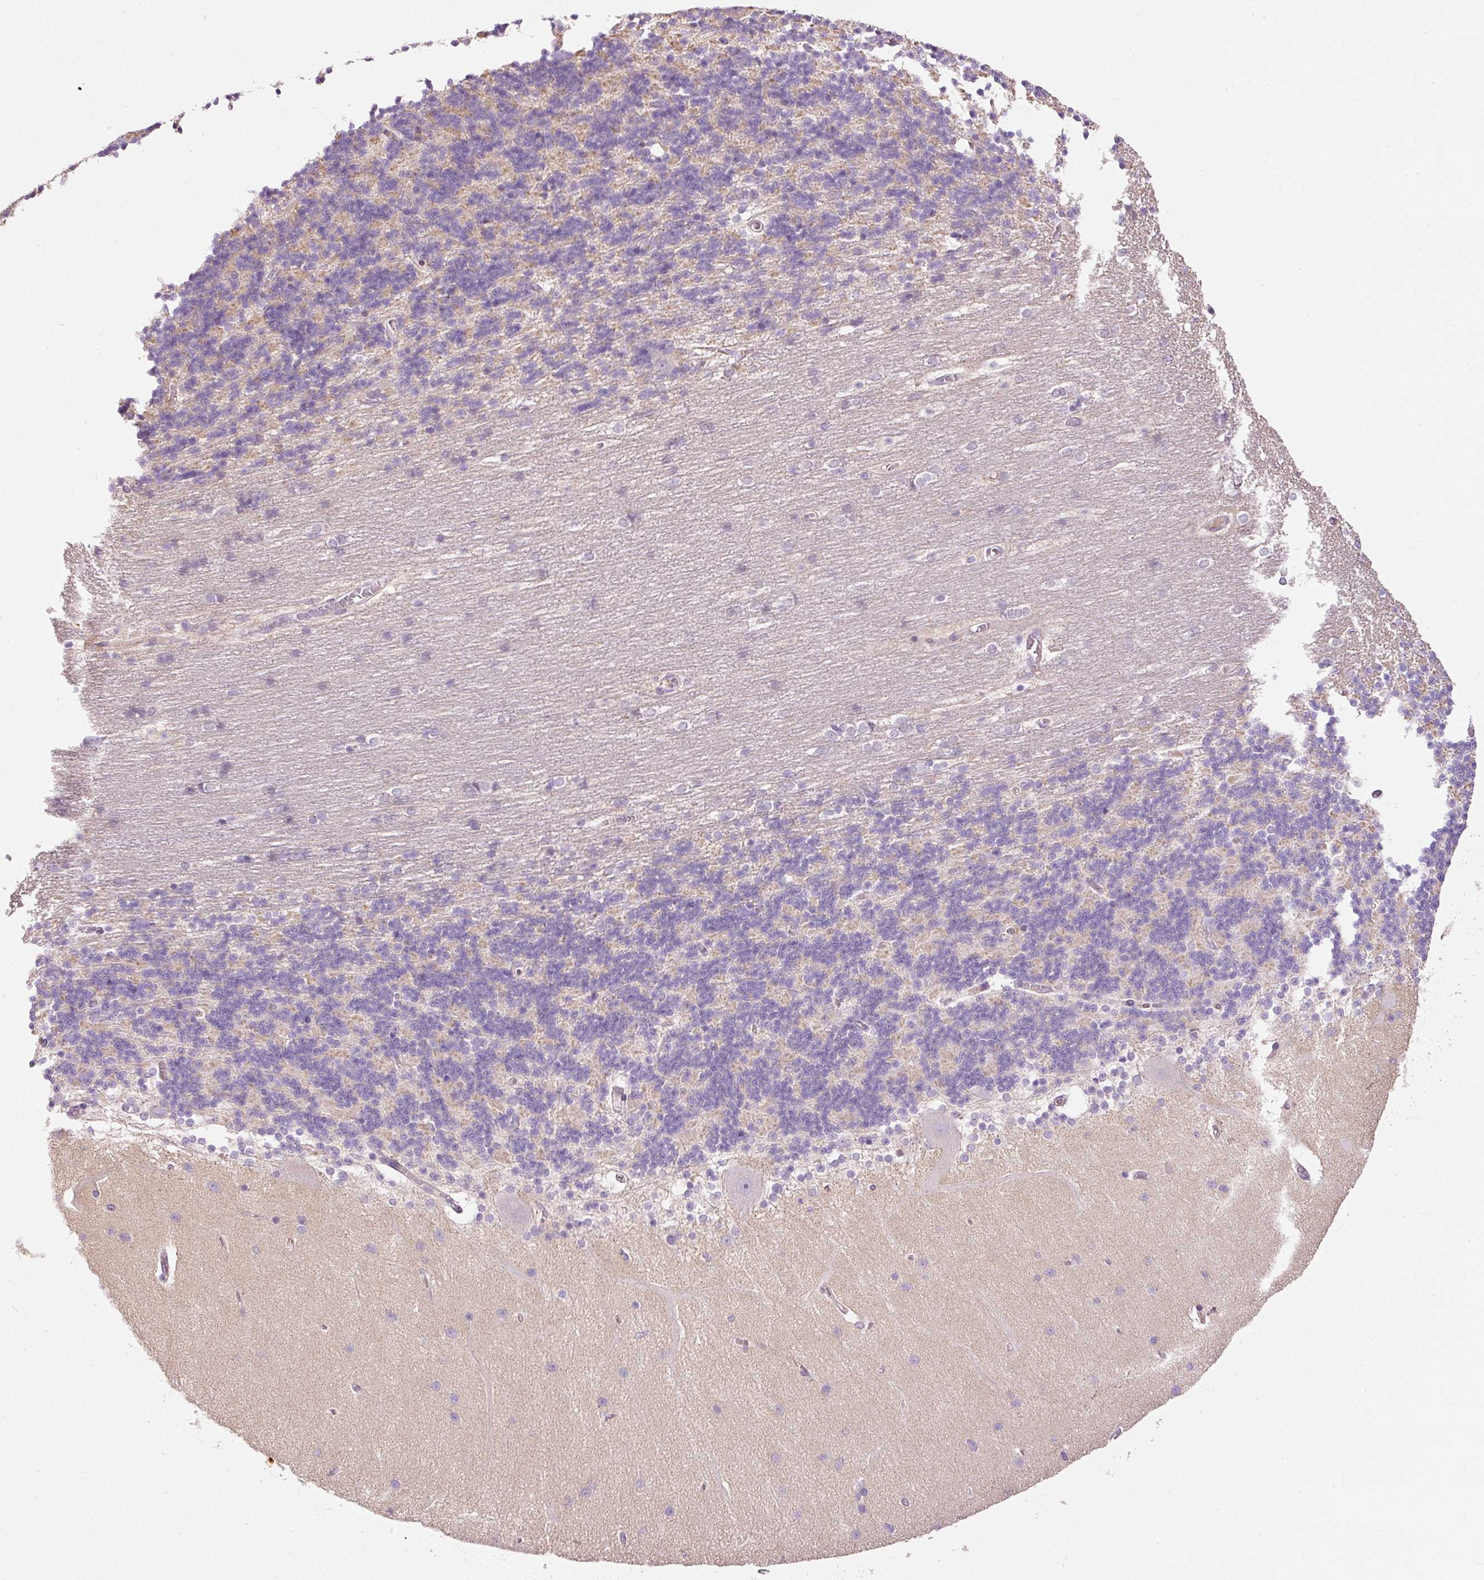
{"staining": {"intensity": "negative", "quantity": "none", "location": "none"}, "tissue": "cerebellum", "cell_type": "Cells in granular layer", "image_type": "normal", "snomed": [{"axis": "morphology", "description": "Normal tissue, NOS"}, {"axis": "topography", "description": "Cerebellum"}], "caption": "IHC of normal cerebellum shows no staining in cells in granular layer. Brightfield microscopy of immunohistochemistry stained with DAB (3,3'-diaminobenzidine) (brown) and hematoxylin (blue), captured at high magnification.", "gene": "SRC", "patient": {"sex": "female", "age": 54}}